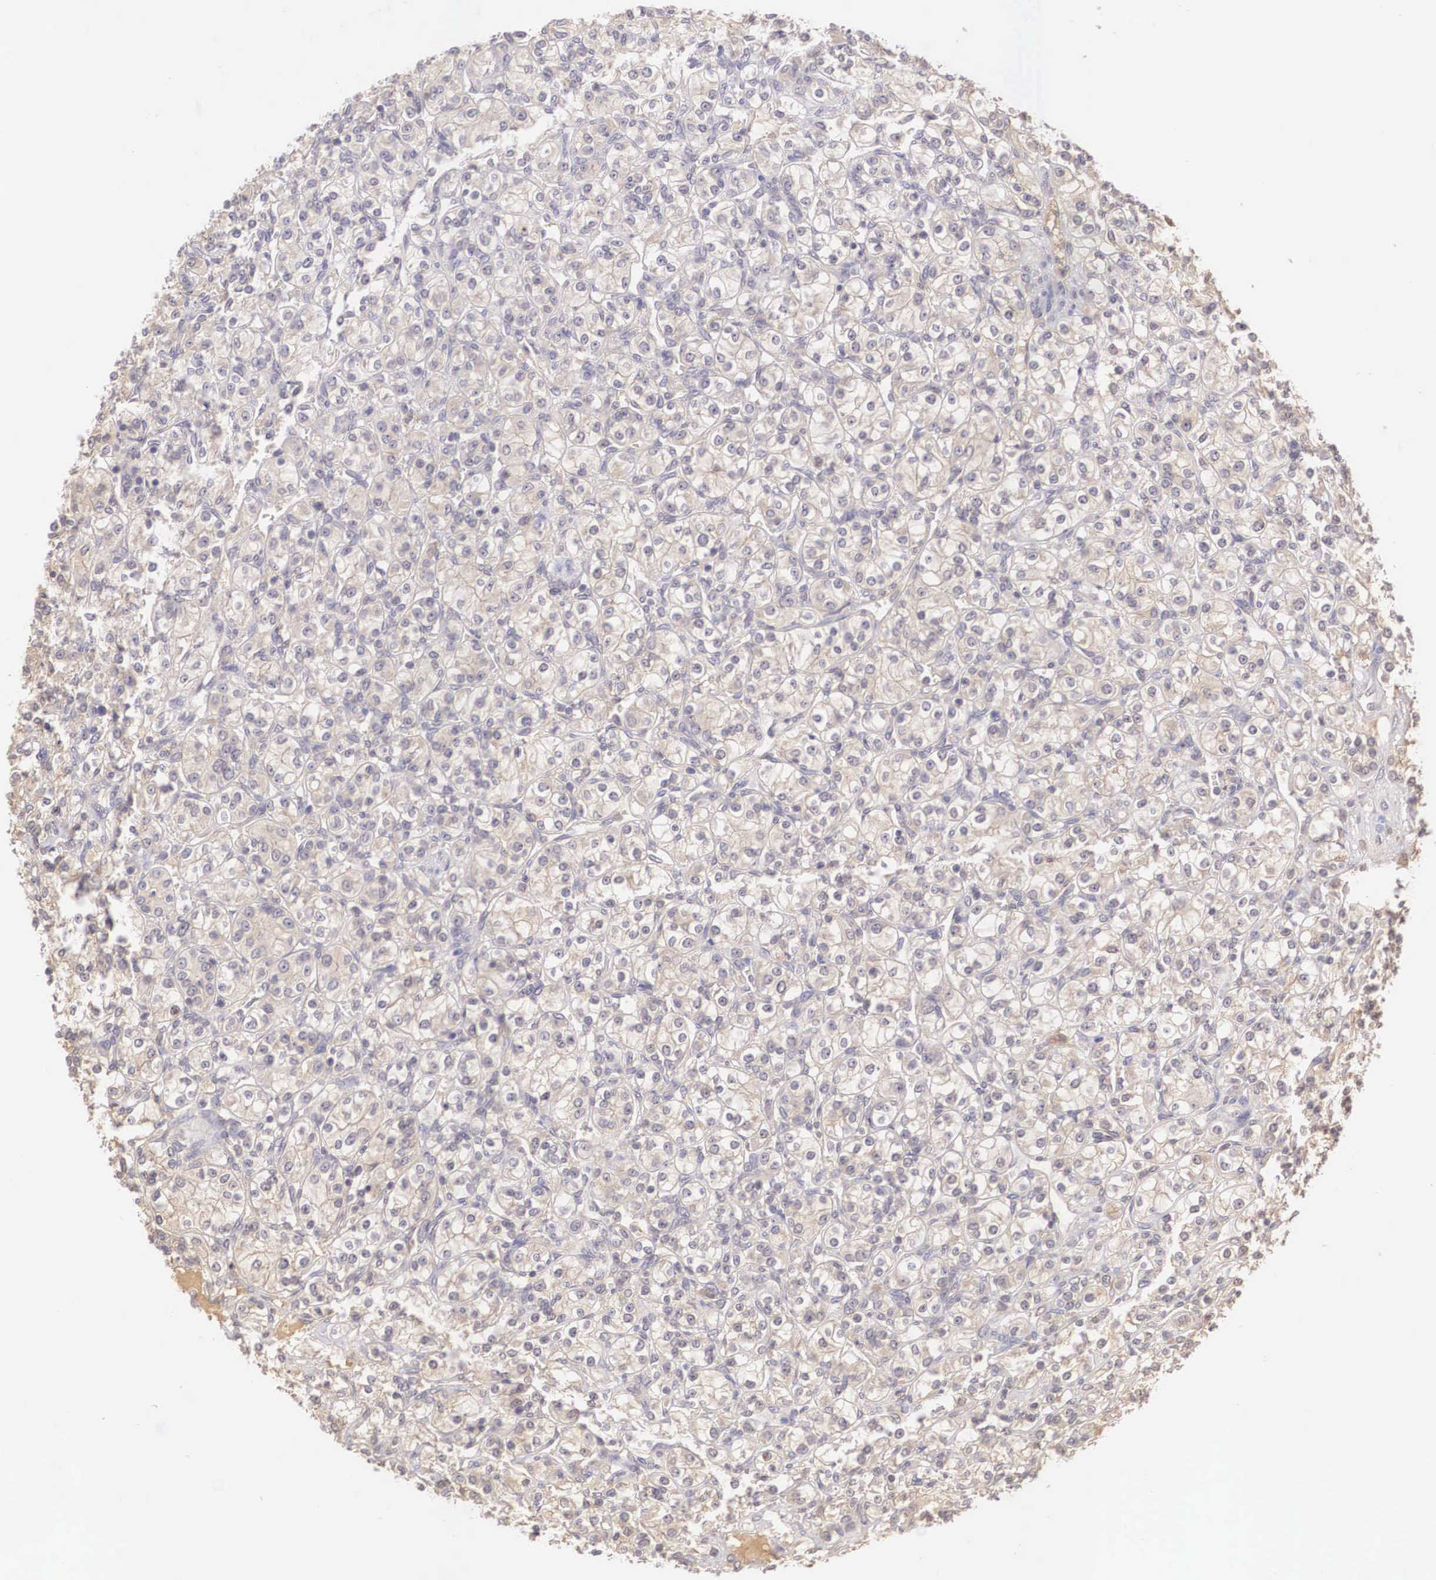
{"staining": {"intensity": "negative", "quantity": "none", "location": "none"}, "tissue": "renal cancer", "cell_type": "Tumor cells", "image_type": "cancer", "snomed": [{"axis": "morphology", "description": "Adenocarcinoma, NOS"}, {"axis": "topography", "description": "Kidney"}], "caption": "A high-resolution image shows IHC staining of adenocarcinoma (renal), which exhibits no significant positivity in tumor cells.", "gene": "BCL6", "patient": {"sex": "male", "age": 77}}